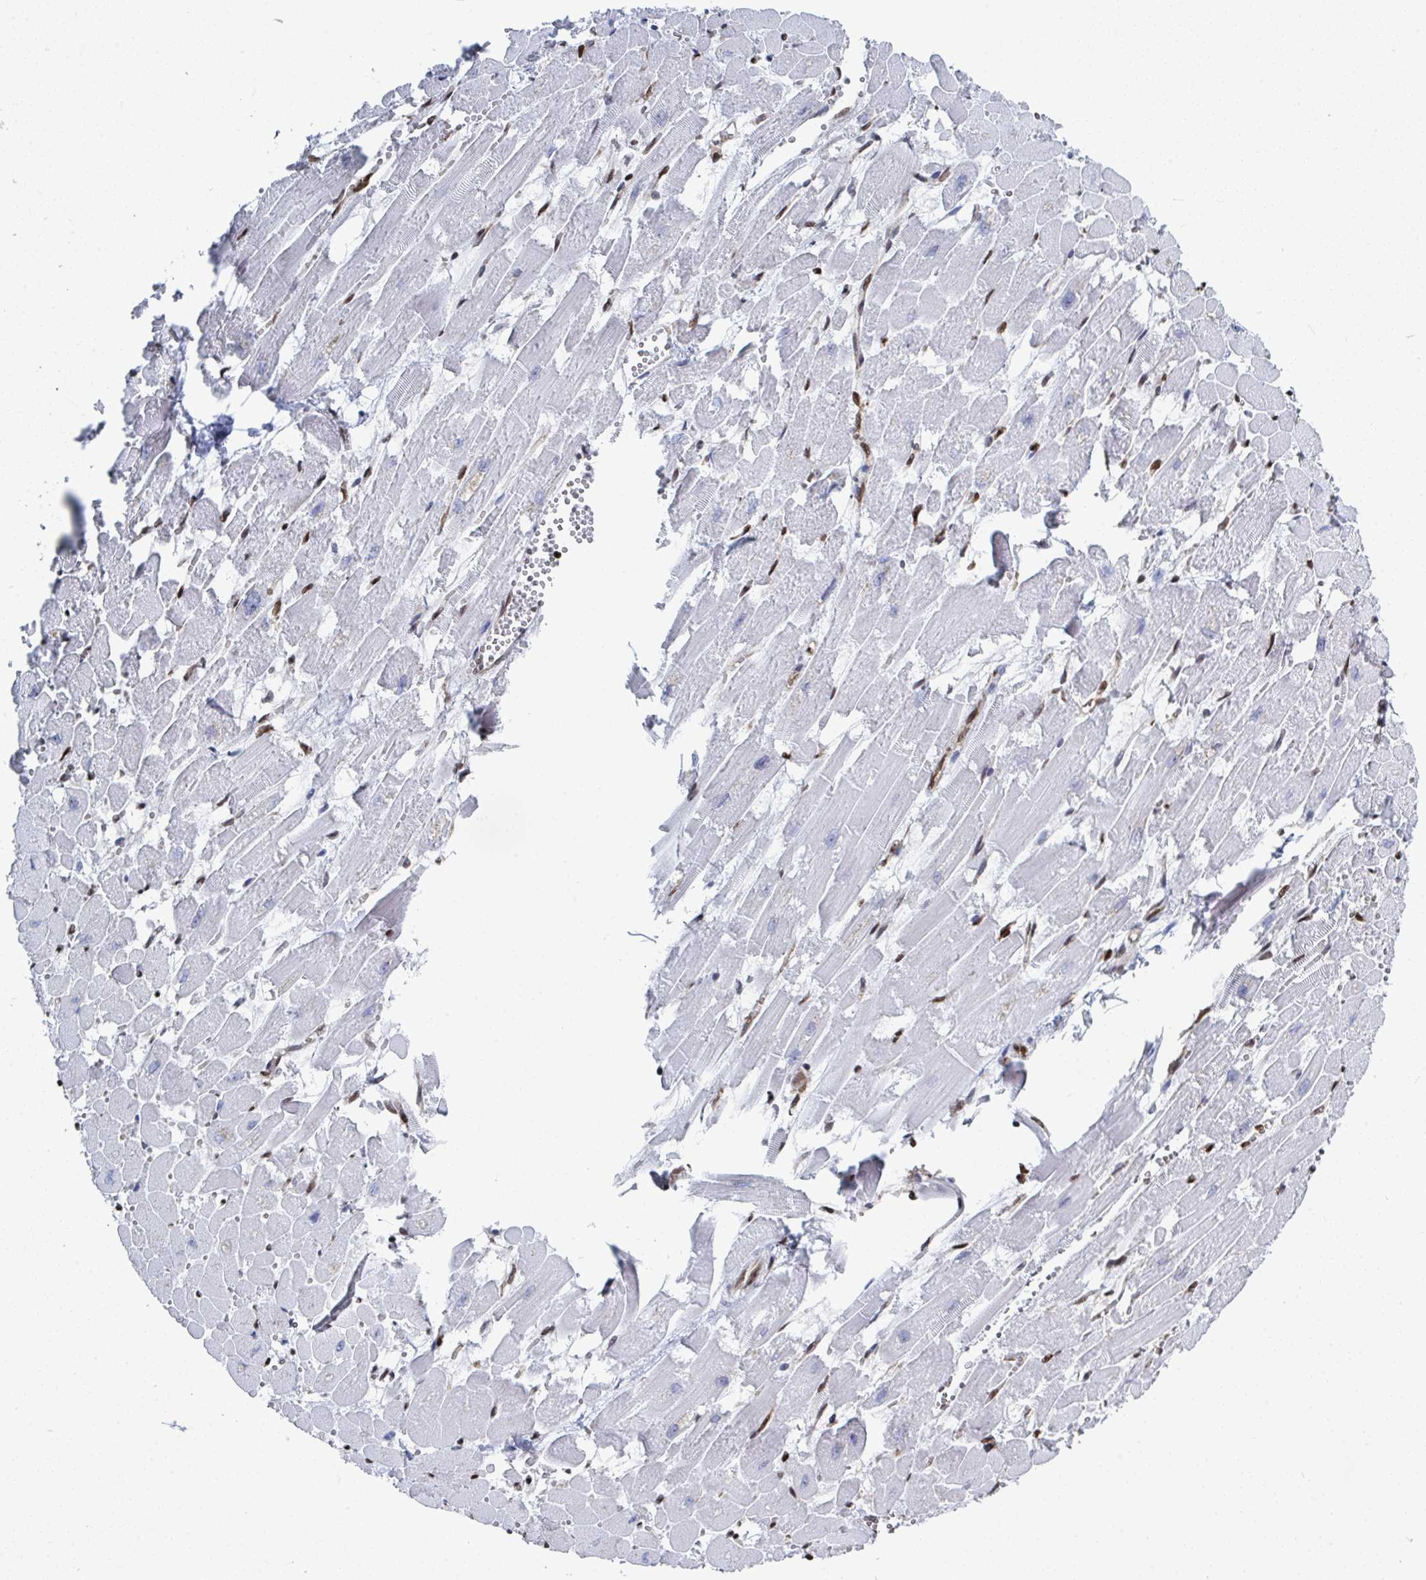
{"staining": {"intensity": "strong", "quantity": "25%-75%", "location": "nuclear"}, "tissue": "heart muscle", "cell_type": "Cardiomyocytes", "image_type": "normal", "snomed": [{"axis": "morphology", "description": "Normal tissue, NOS"}, {"axis": "topography", "description": "Heart"}], "caption": "IHC (DAB (3,3'-diaminobenzidine)) staining of normal heart muscle exhibits strong nuclear protein expression in approximately 25%-75% of cardiomyocytes. IHC stains the protein in brown and the nuclei are stained blue.", "gene": "GAR1", "patient": {"sex": "female", "age": 52}}